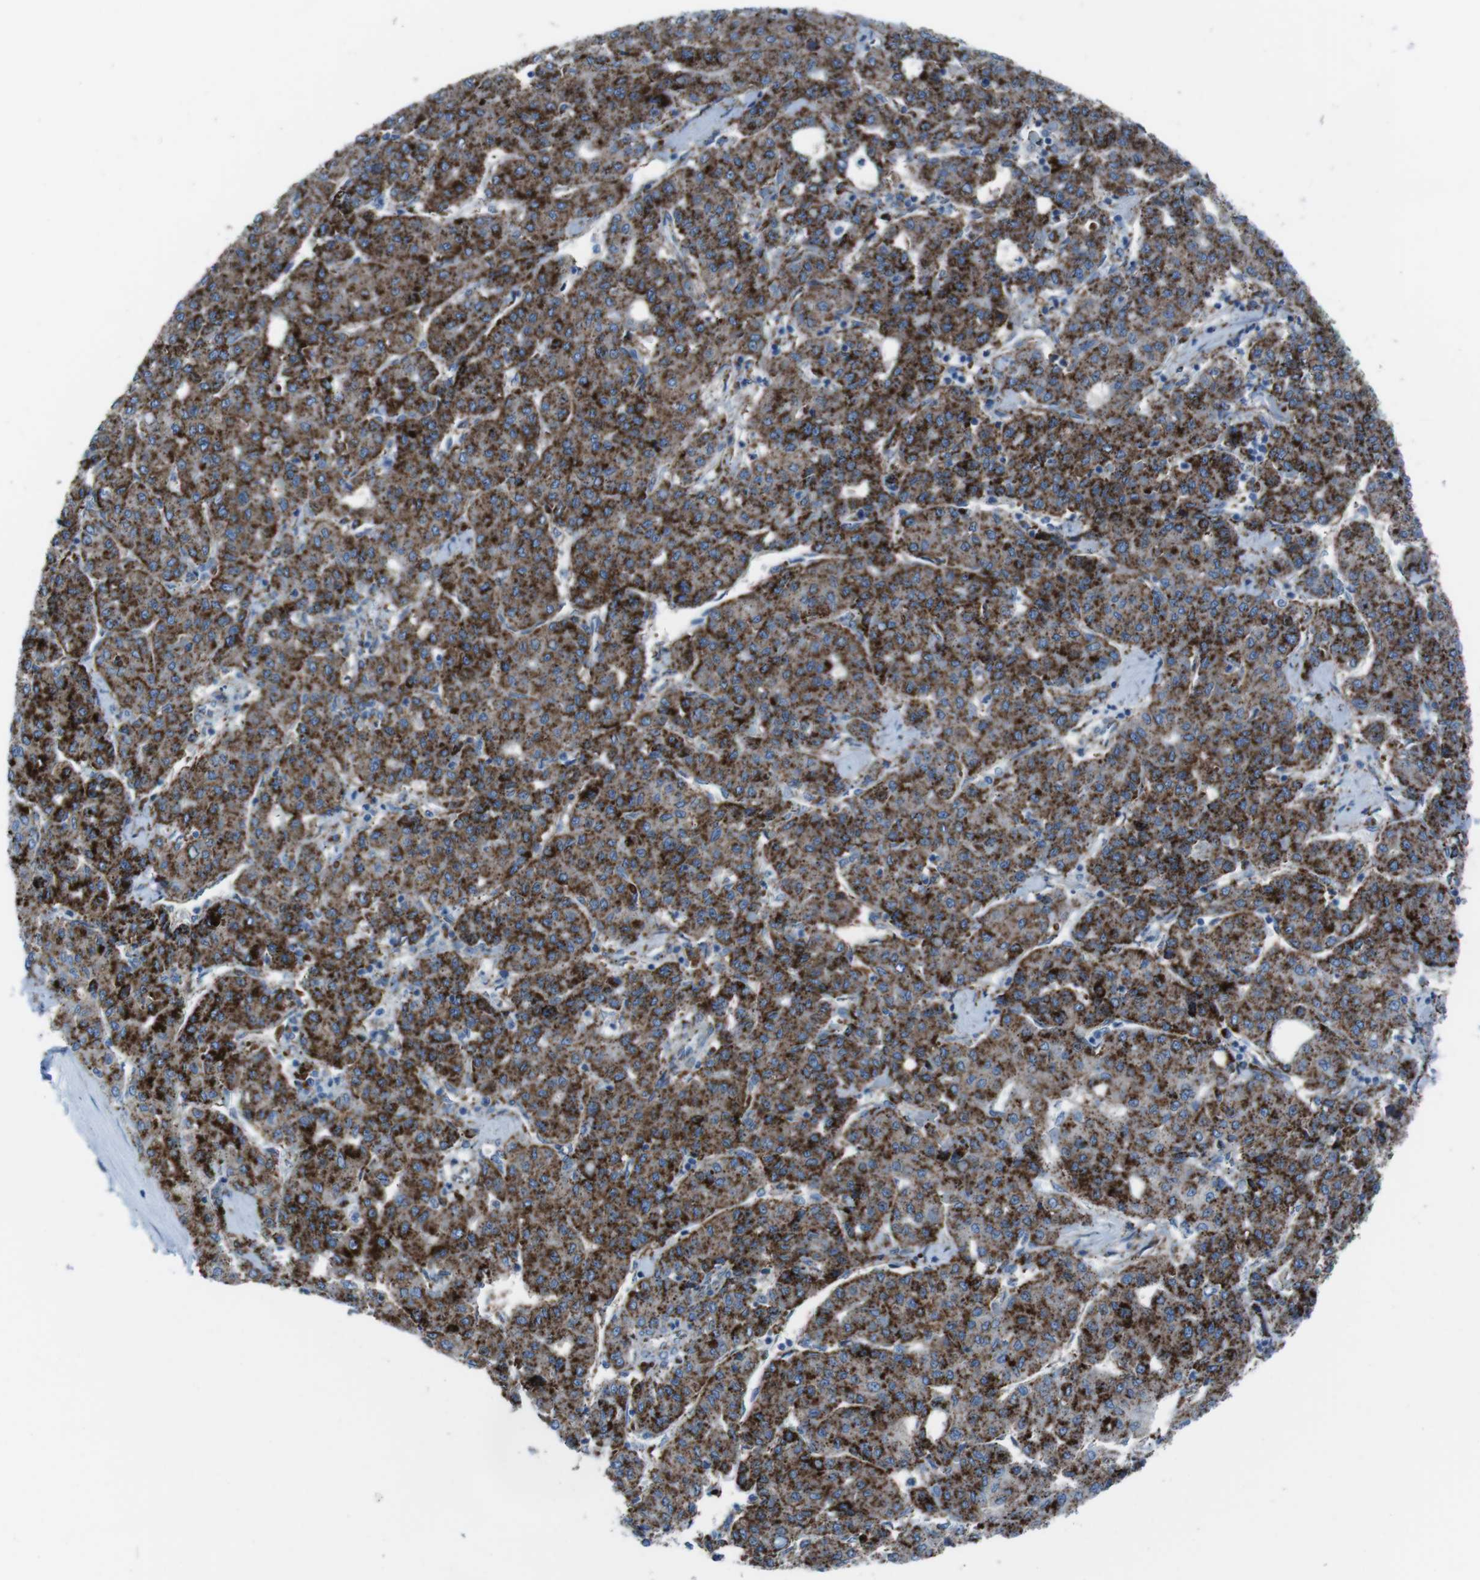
{"staining": {"intensity": "strong", "quantity": ">75%", "location": "cytoplasmic/membranous"}, "tissue": "liver cancer", "cell_type": "Tumor cells", "image_type": "cancer", "snomed": [{"axis": "morphology", "description": "Carcinoma, Hepatocellular, NOS"}, {"axis": "topography", "description": "Liver"}], "caption": "A high-resolution image shows immunohistochemistry (IHC) staining of liver hepatocellular carcinoma, which exhibits strong cytoplasmic/membranous staining in about >75% of tumor cells.", "gene": "SCARB2", "patient": {"sex": "male", "age": 65}}